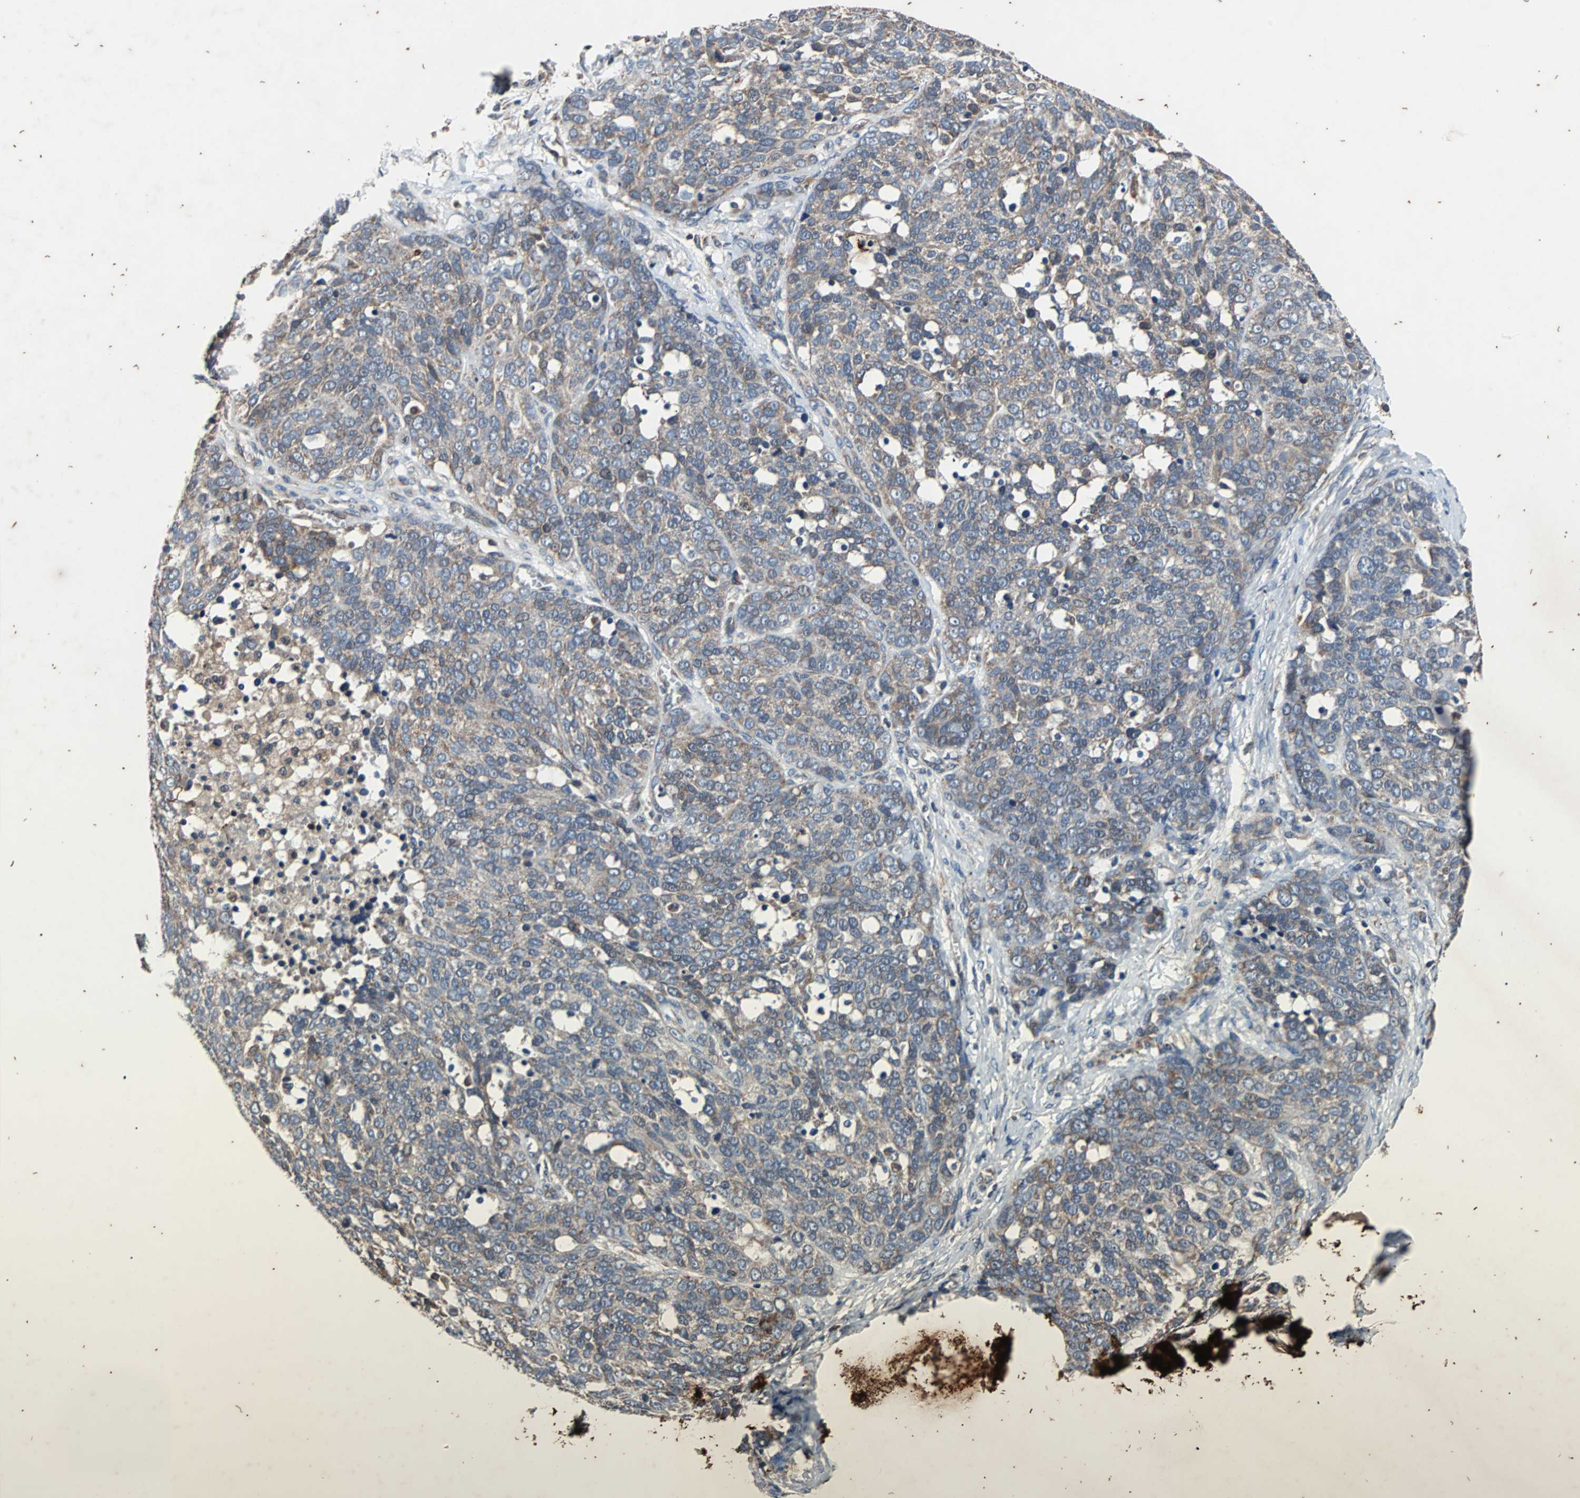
{"staining": {"intensity": "weak", "quantity": ">75%", "location": "cytoplasmic/membranous"}, "tissue": "ovarian cancer", "cell_type": "Tumor cells", "image_type": "cancer", "snomed": [{"axis": "morphology", "description": "Cystadenocarcinoma, serous, NOS"}, {"axis": "topography", "description": "Ovary"}], "caption": "A micrograph of human ovarian serous cystadenocarcinoma stained for a protein displays weak cytoplasmic/membranous brown staining in tumor cells.", "gene": "ACTR3", "patient": {"sex": "female", "age": 44}}